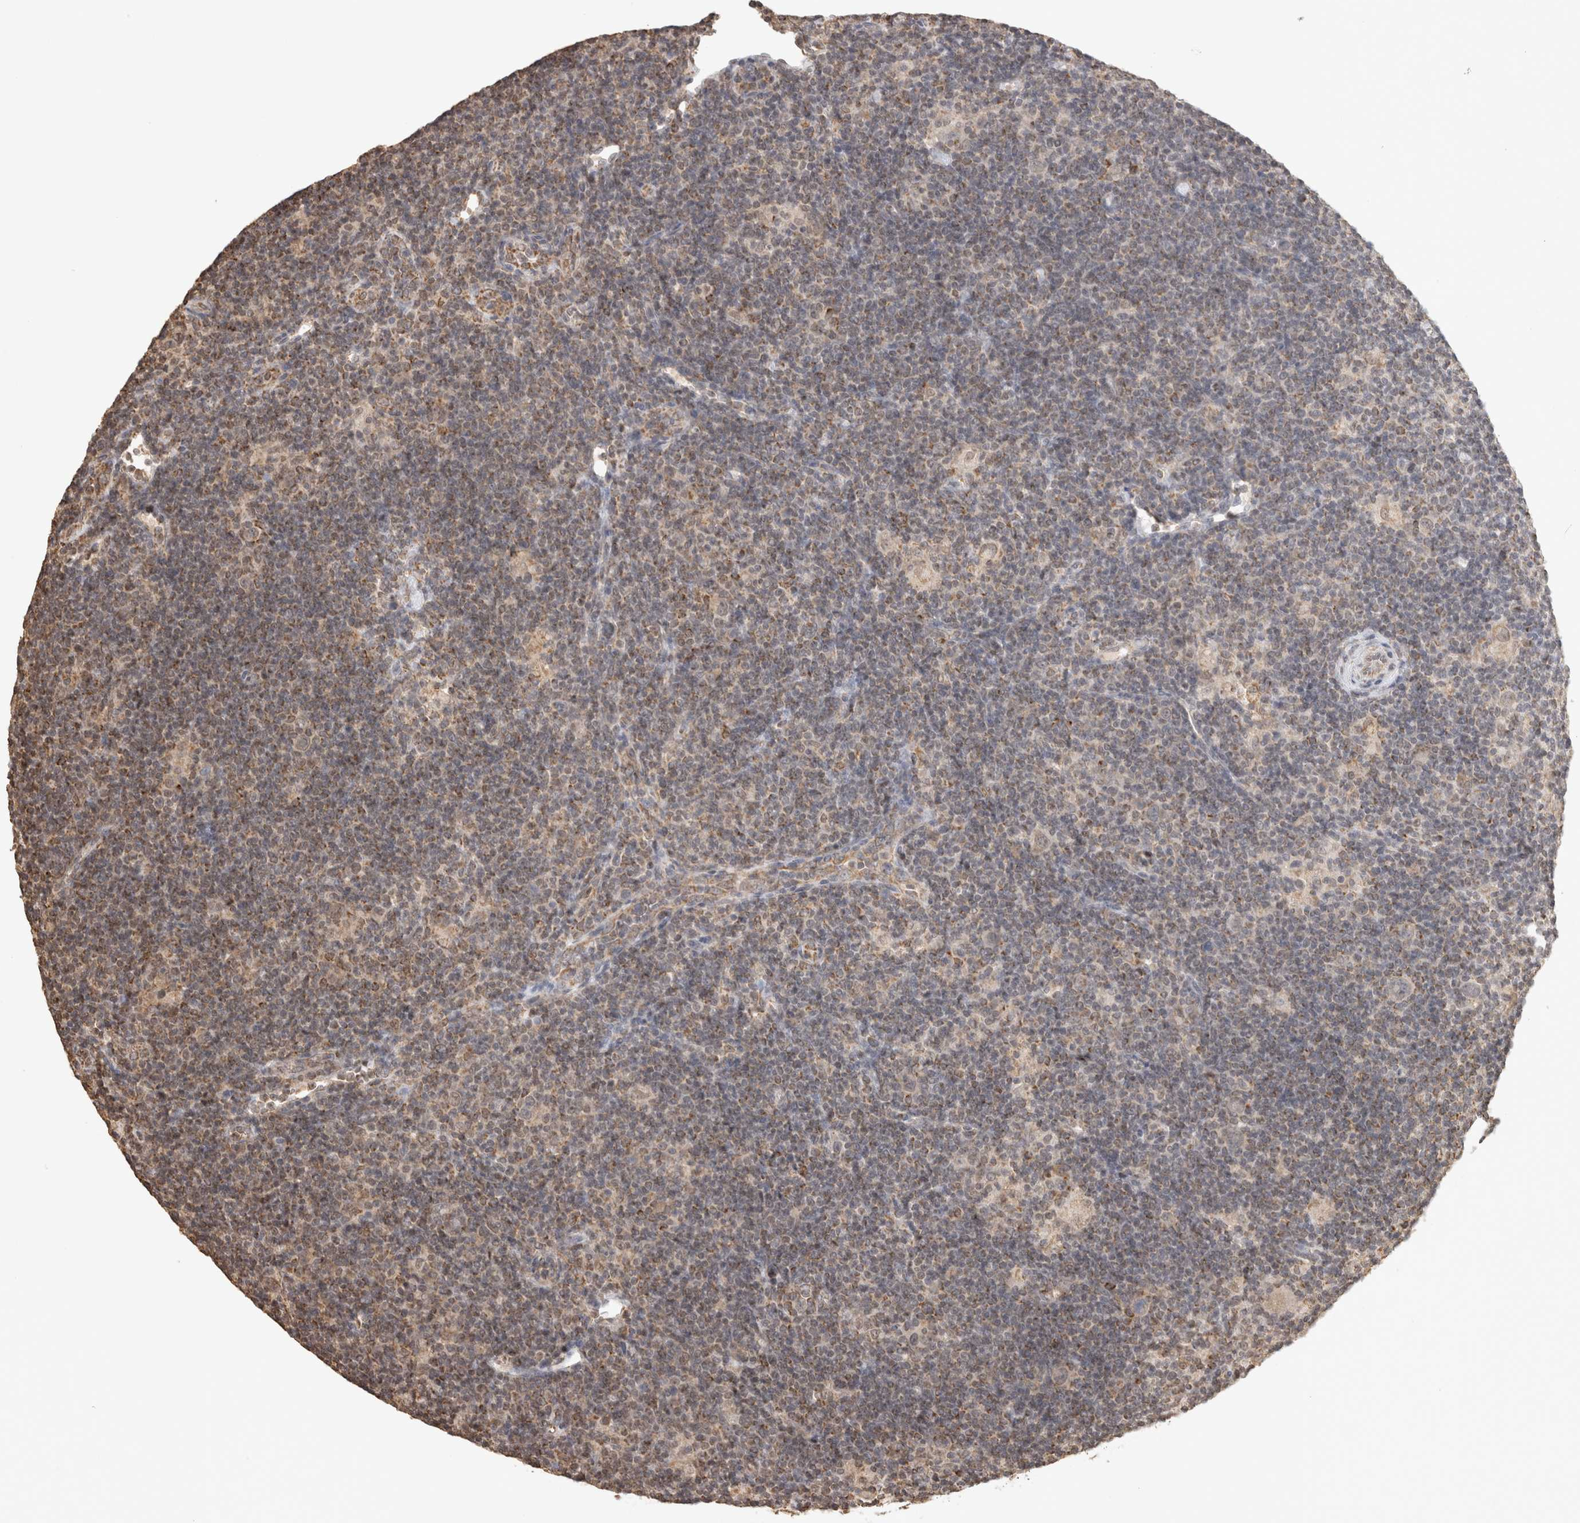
{"staining": {"intensity": "weak", "quantity": "<25%", "location": "cytoplasmic/membranous"}, "tissue": "lymphoma", "cell_type": "Tumor cells", "image_type": "cancer", "snomed": [{"axis": "morphology", "description": "Hodgkin's disease, NOS"}, {"axis": "topography", "description": "Lymph node"}], "caption": "Tumor cells are negative for brown protein staining in Hodgkin's disease.", "gene": "BNIP3L", "patient": {"sex": "female", "age": 57}}